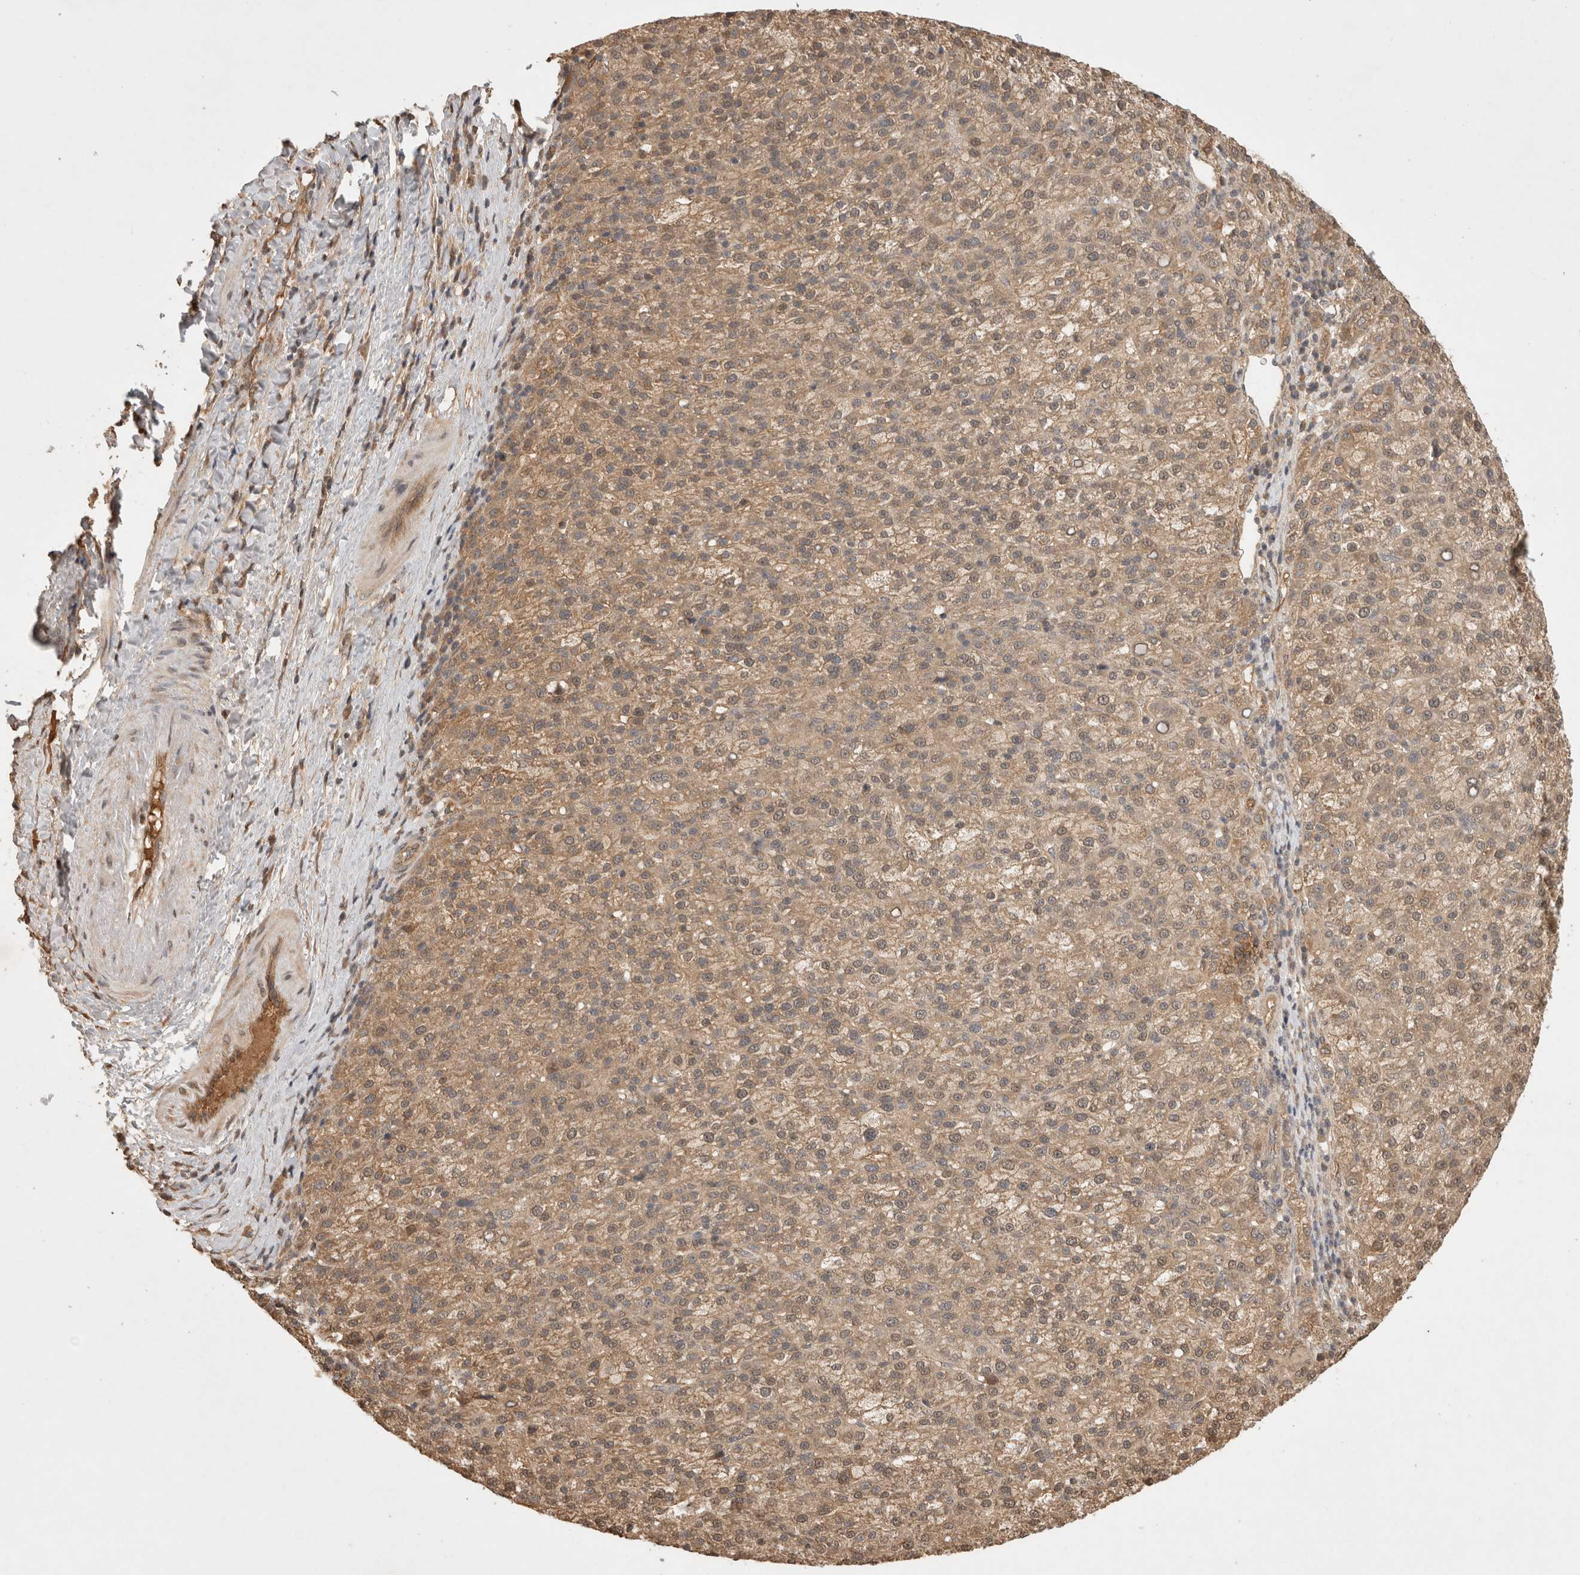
{"staining": {"intensity": "moderate", "quantity": ">75%", "location": "cytoplasmic/membranous"}, "tissue": "liver cancer", "cell_type": "Tumor cells", "image_type": "cancer", "snomed": [{"axis": "morphology", "description": "Carcinoma, Hepatocellular, NOS"}, {"axis": "topography", "description": "Liver"}], "caption": "Liver cancer stained with a protein marker displays moderate staining in tumor cells.", "gene": "PRMT3", "patient": {"sex": "female", "age": 58}}